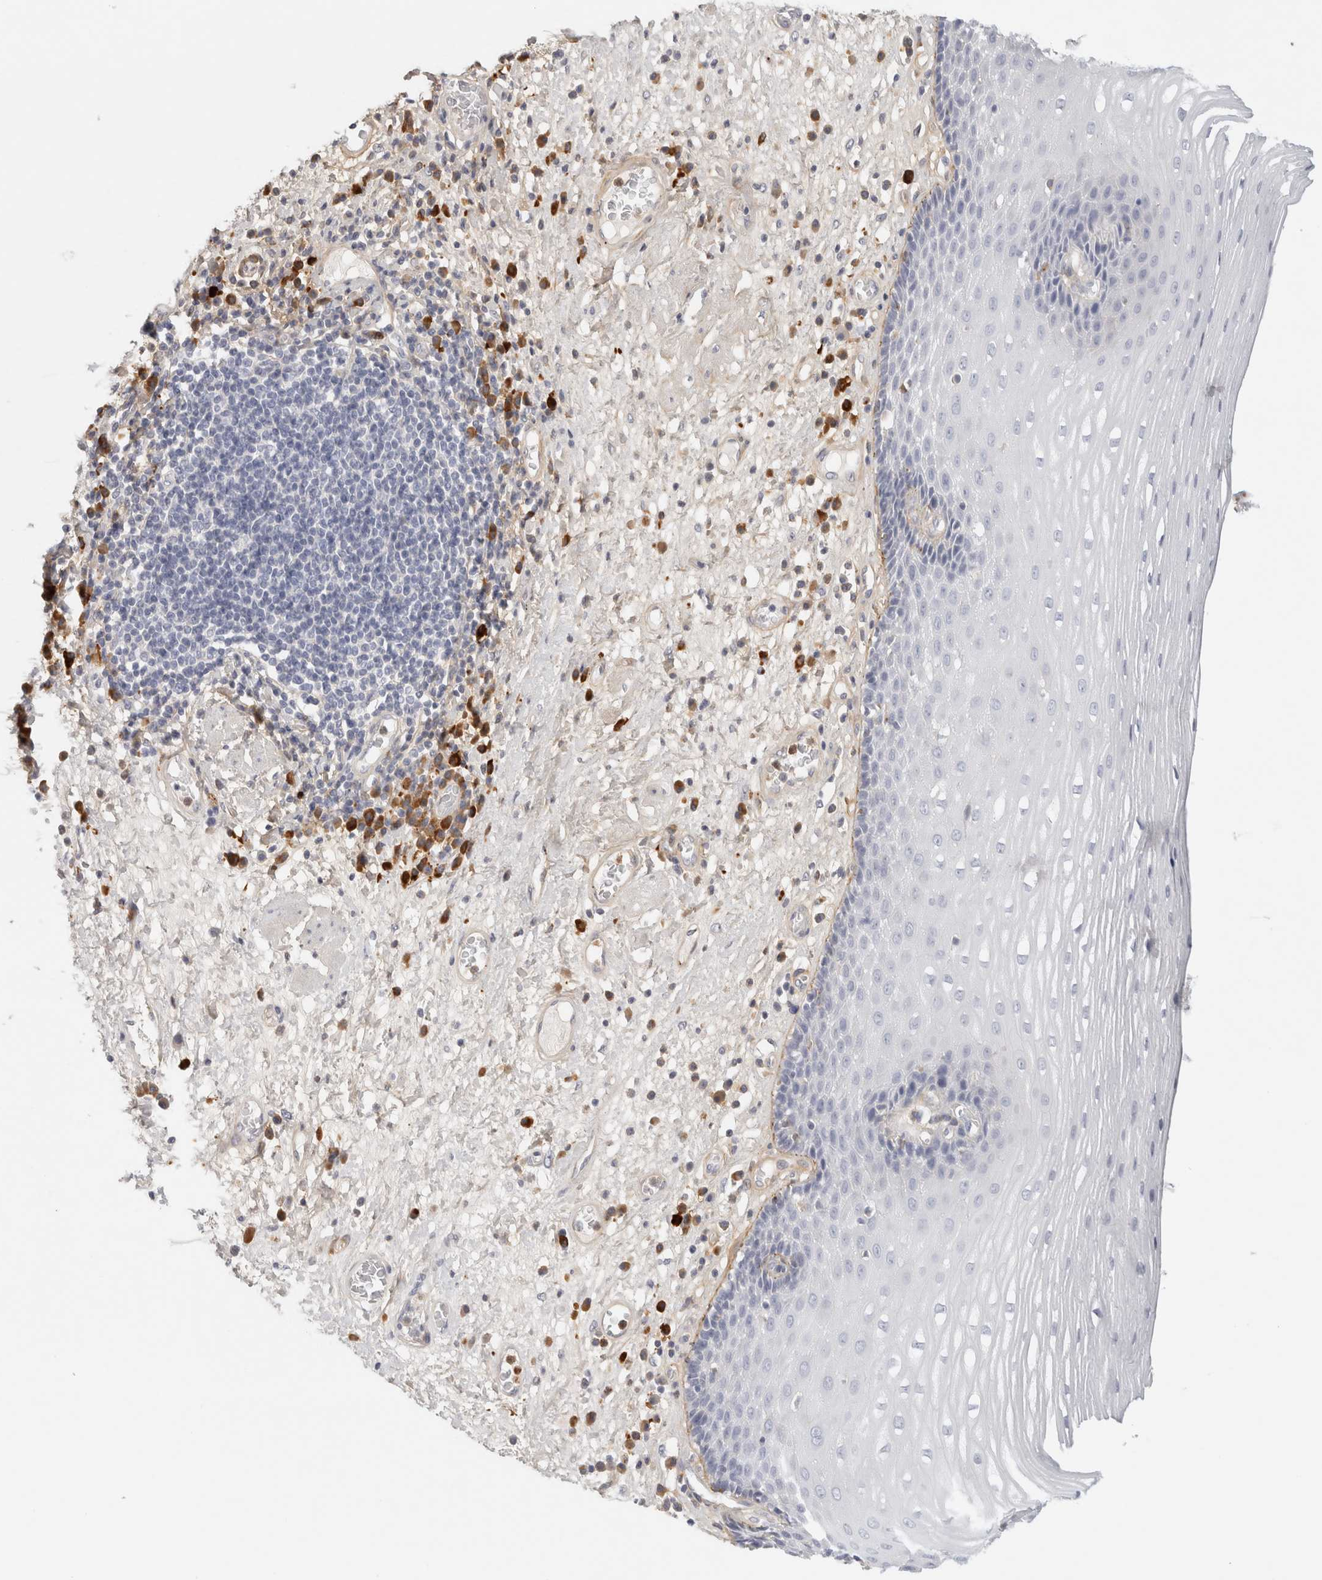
{"staining": {"intensity": "negative", "quantity": "none", "location": "none"}, "tissue": "esophagus", "cell_type": "Squamous epithelial cells", "image_type": "normal", "snomed": [{"axis": "morphology", "description": "Normal tissue, NOS"}, {"axis": "morphology", "description": "Adenocarcinoma, NOS"}, {"axis": "topography", "description": "Esophagus"}], "caption": "High power microscopy photomicrograph of an immunohistochemistry (IHC) image of normal esophagus, revealing no significant staining in squamous epithelial cells.", "gene": "FGL2", "patient": {"sex": "male", "age": 62}}